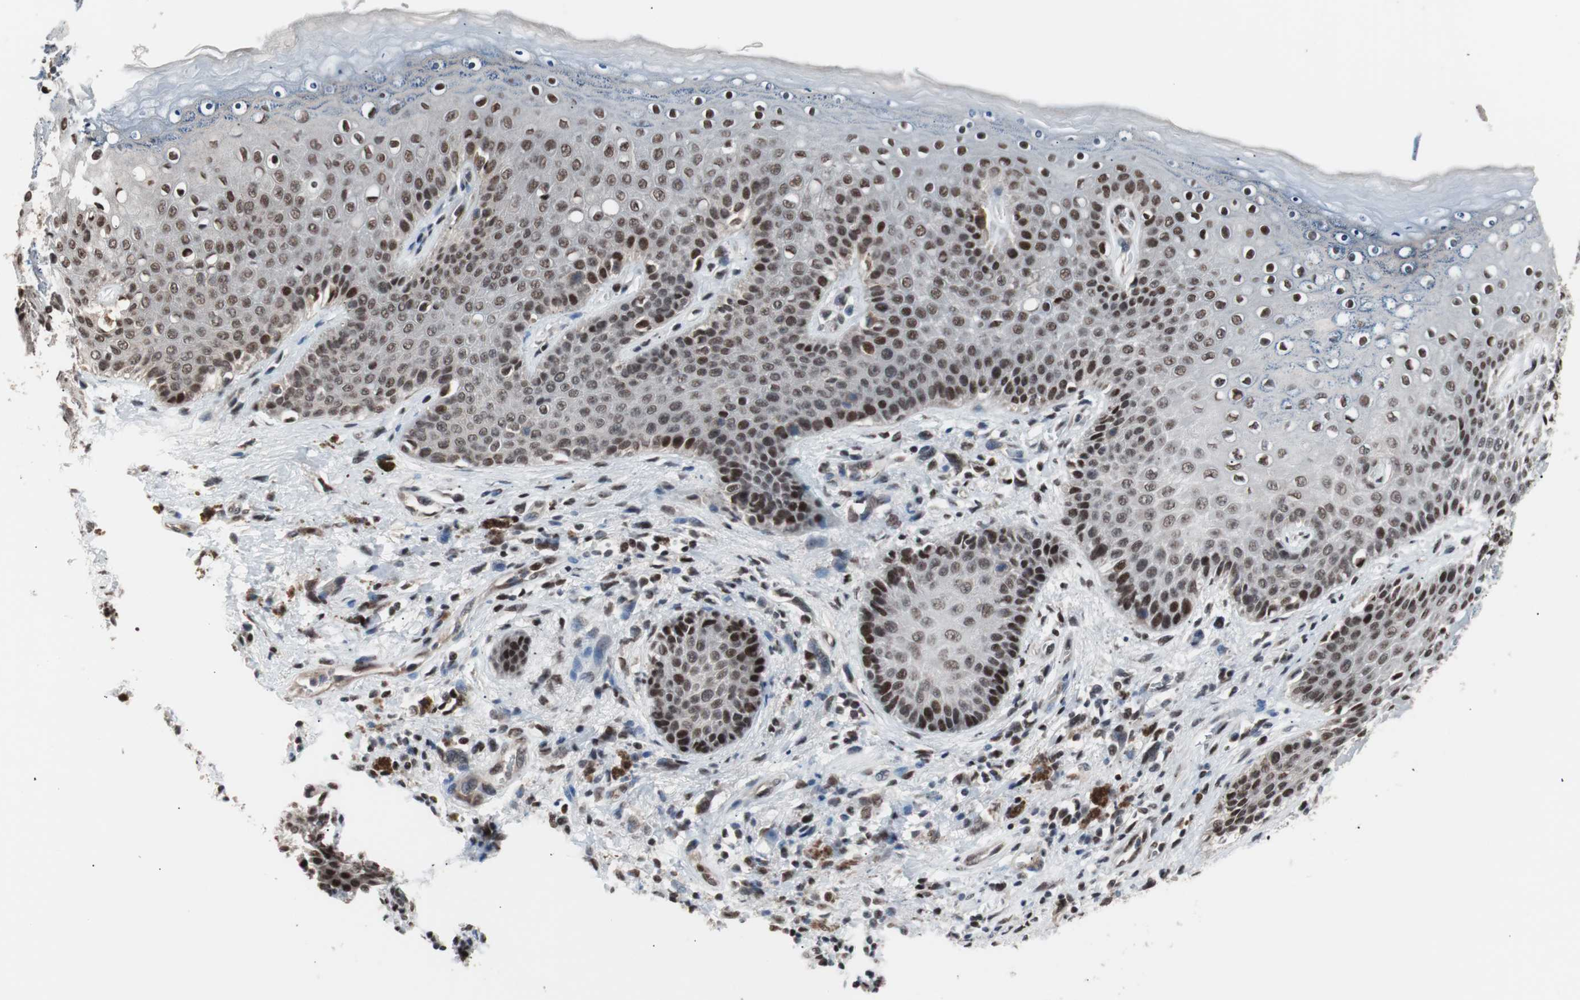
{"staining": {"intensity": "strong", "quantity": ">75%", "location": "nuclear"}, "tissue": "skin", "cell_type": "Epidermal cells", "image_type": "normal", "snomed": [{"axis": "morphology", "description": "Normal tissue, NOS"}, {"axis": "topography", "description": "Anal"}], "caption": "An immunohistochemistry (IHC) micrograph of benign tissue is shown. Protein staining in brown labels strong nuclear positivity in skin within epidermal cells. The protein is shown in brown color, while the nuclei are stained blue.", "gene": "POGZ", "patient": {"sex": "female", "age": 46}}